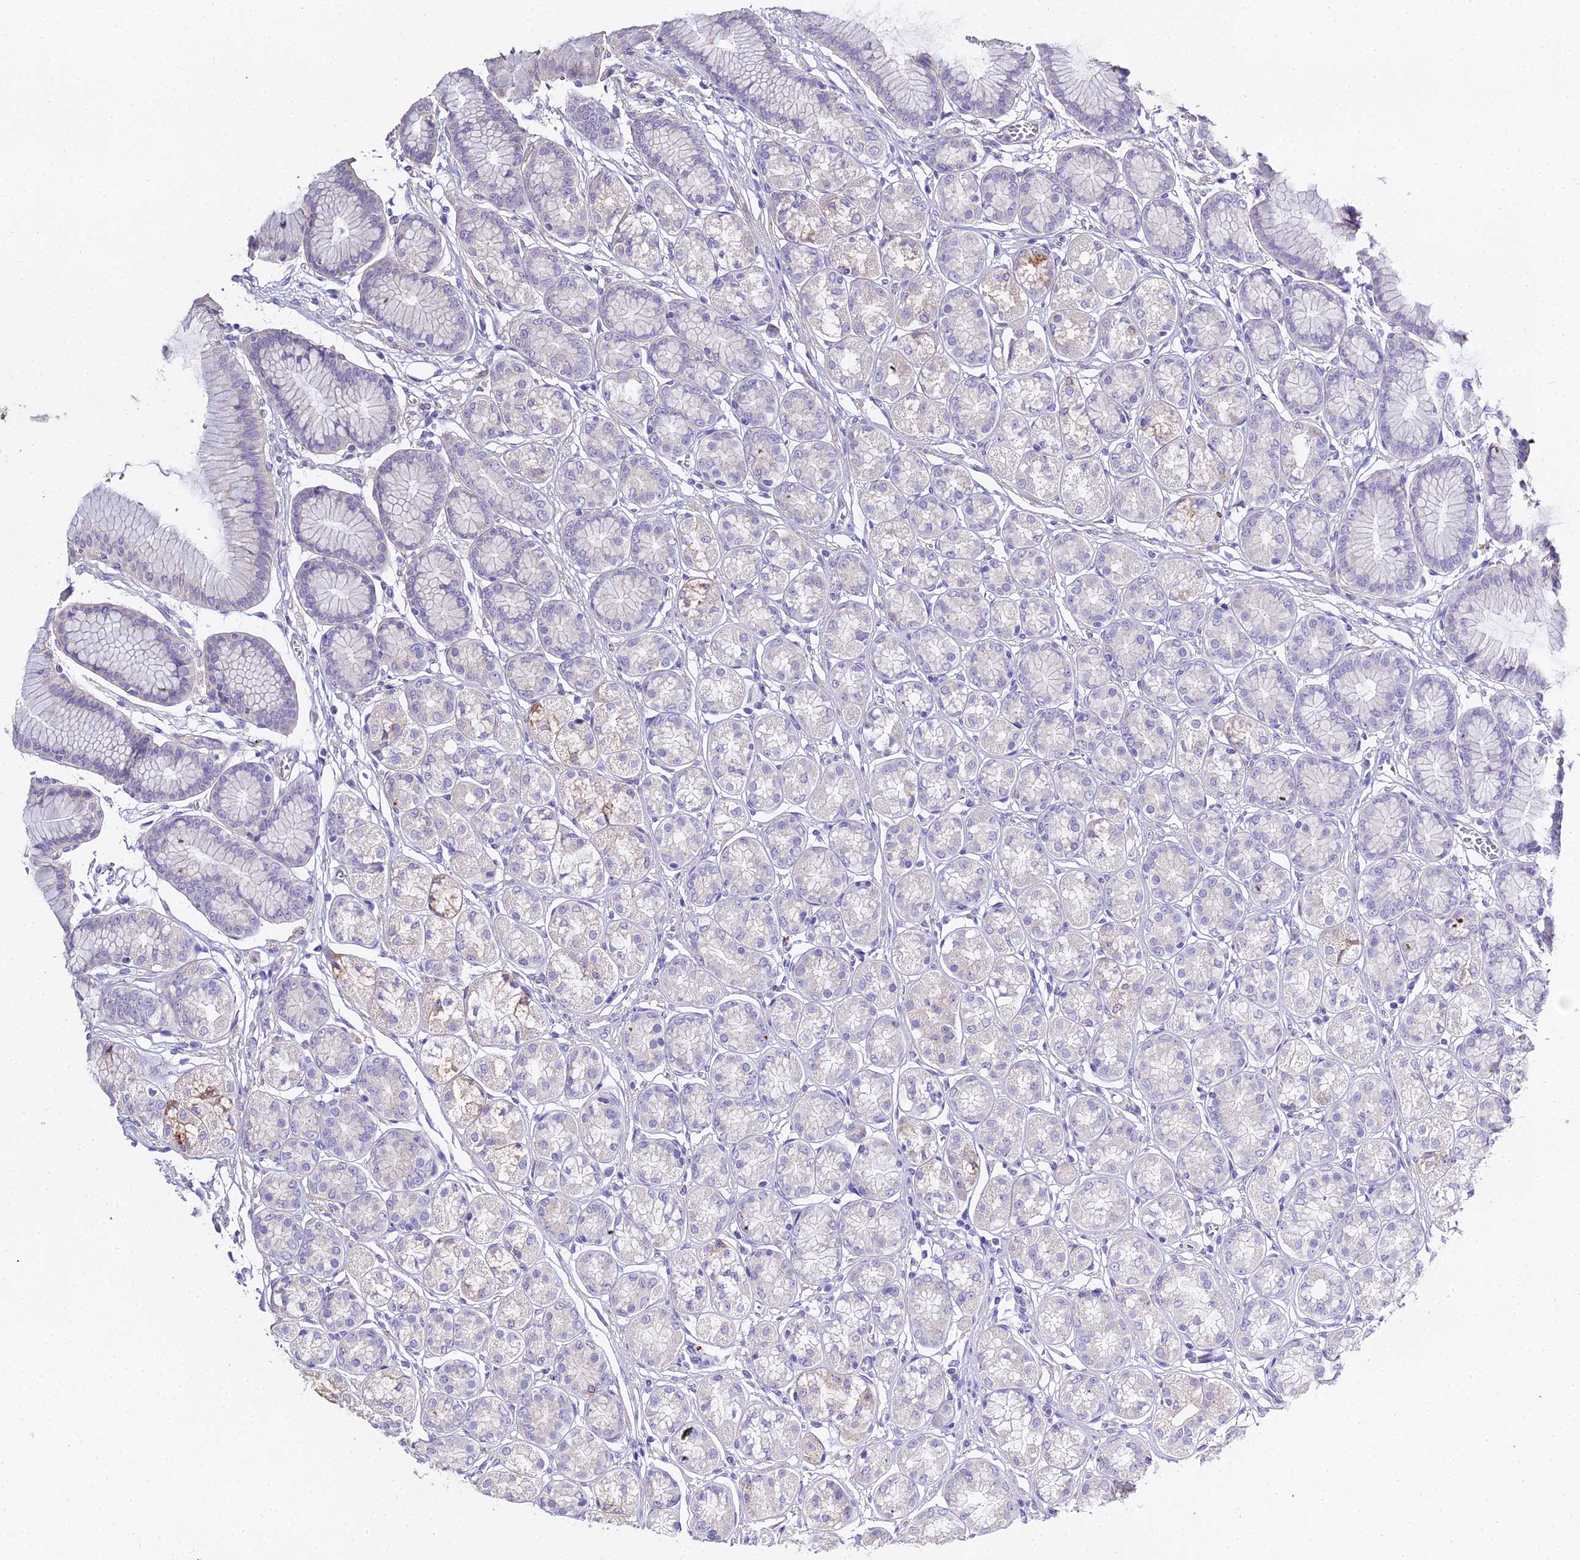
{"staining": {"intensity": "weak", "quantity": "<25%", "location": "cytoplasmic/membranous"}, "tissue": "stomach", "cell_type": "Glandular cells", "image_type": "normal", "snomed": [{"axis": "morphology", "description": "Normal tissue, NOS"}, {"axis": "morphology", "description": "Adenocarcinoma, NOS"}, {"axis": "morphology", "description": "Adenocarcinoma, High grade"}, {"axis": "topography", "description": "Stomach, upper"}, {"axis": "topography", "description": "Stomach"}], "caption": "Immunohistochemical staining of unremarkable human stomach exhibits no significant staining in glandular cells. The staining was performed using DAB (3,3'-diaminobenzidine) to visualize the protein expression in brown, while the nuclei were stained in blue with hematoxylin (Magnification: 20x).", "gene": "GLYAT", "patient": {"sex": "female", "age": 65}}